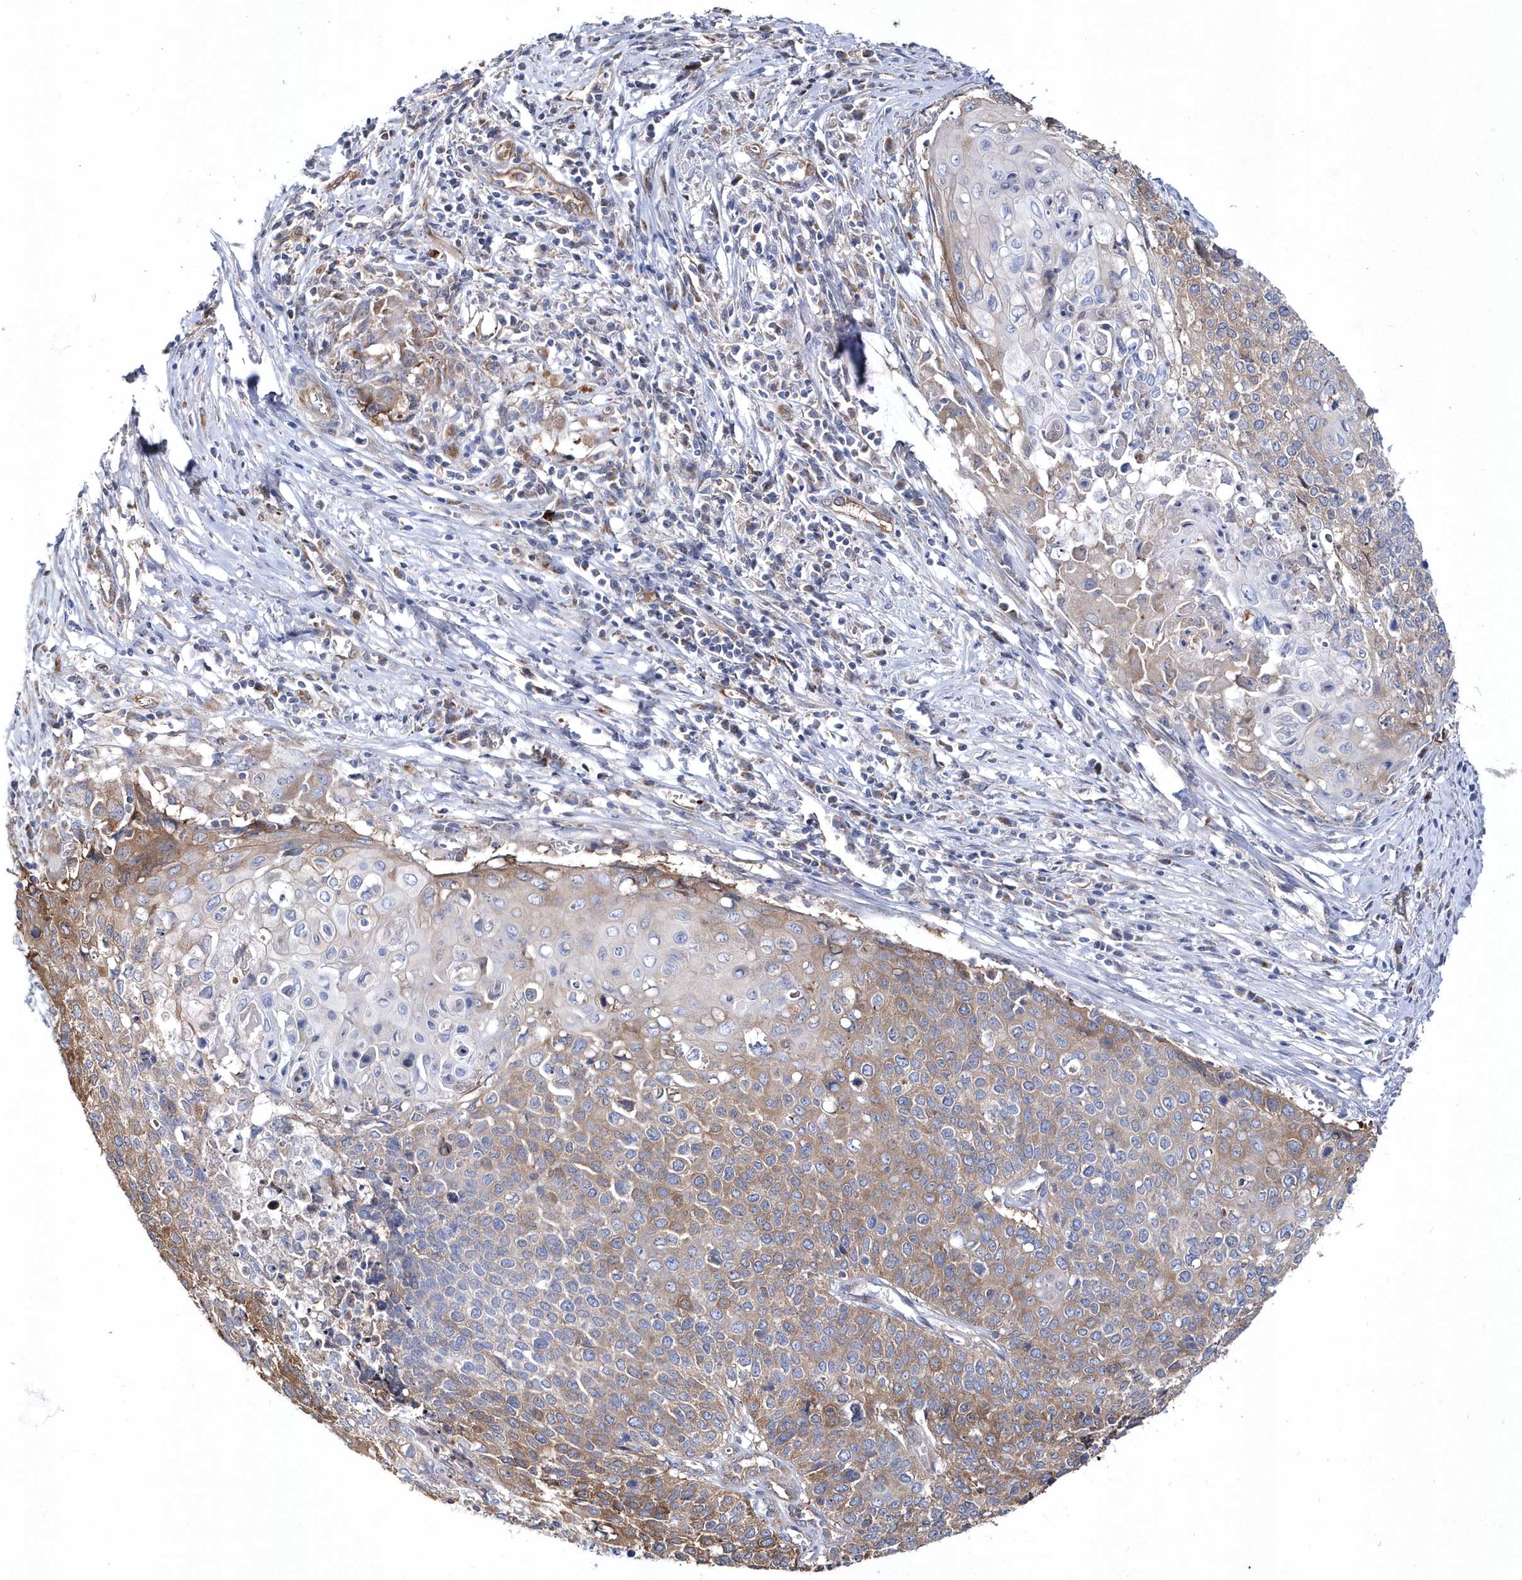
{"staining": {"intensity": "moderate", "quantity": "25%-75%", "location": "cytoplasmic/membranous"}, "tissue": "cervical cancer", "cell_type": "Tumor cells", "image_type": "cancer", "snomed": [{"axis": "morphology", "description": "Squamous cell carcinoma, NOS"}, {"axis": "topography", "description": "Cervix"}], "caption": "Squamous cell carcinoma (cervical) tissue displays moderate cytoplasmic/membranous positivity in about 25%-75% of tumor cells, visualized by immunohistochemistry.", "gene": "JKAMP", "patient": {"sex": "female", "age": 39}}